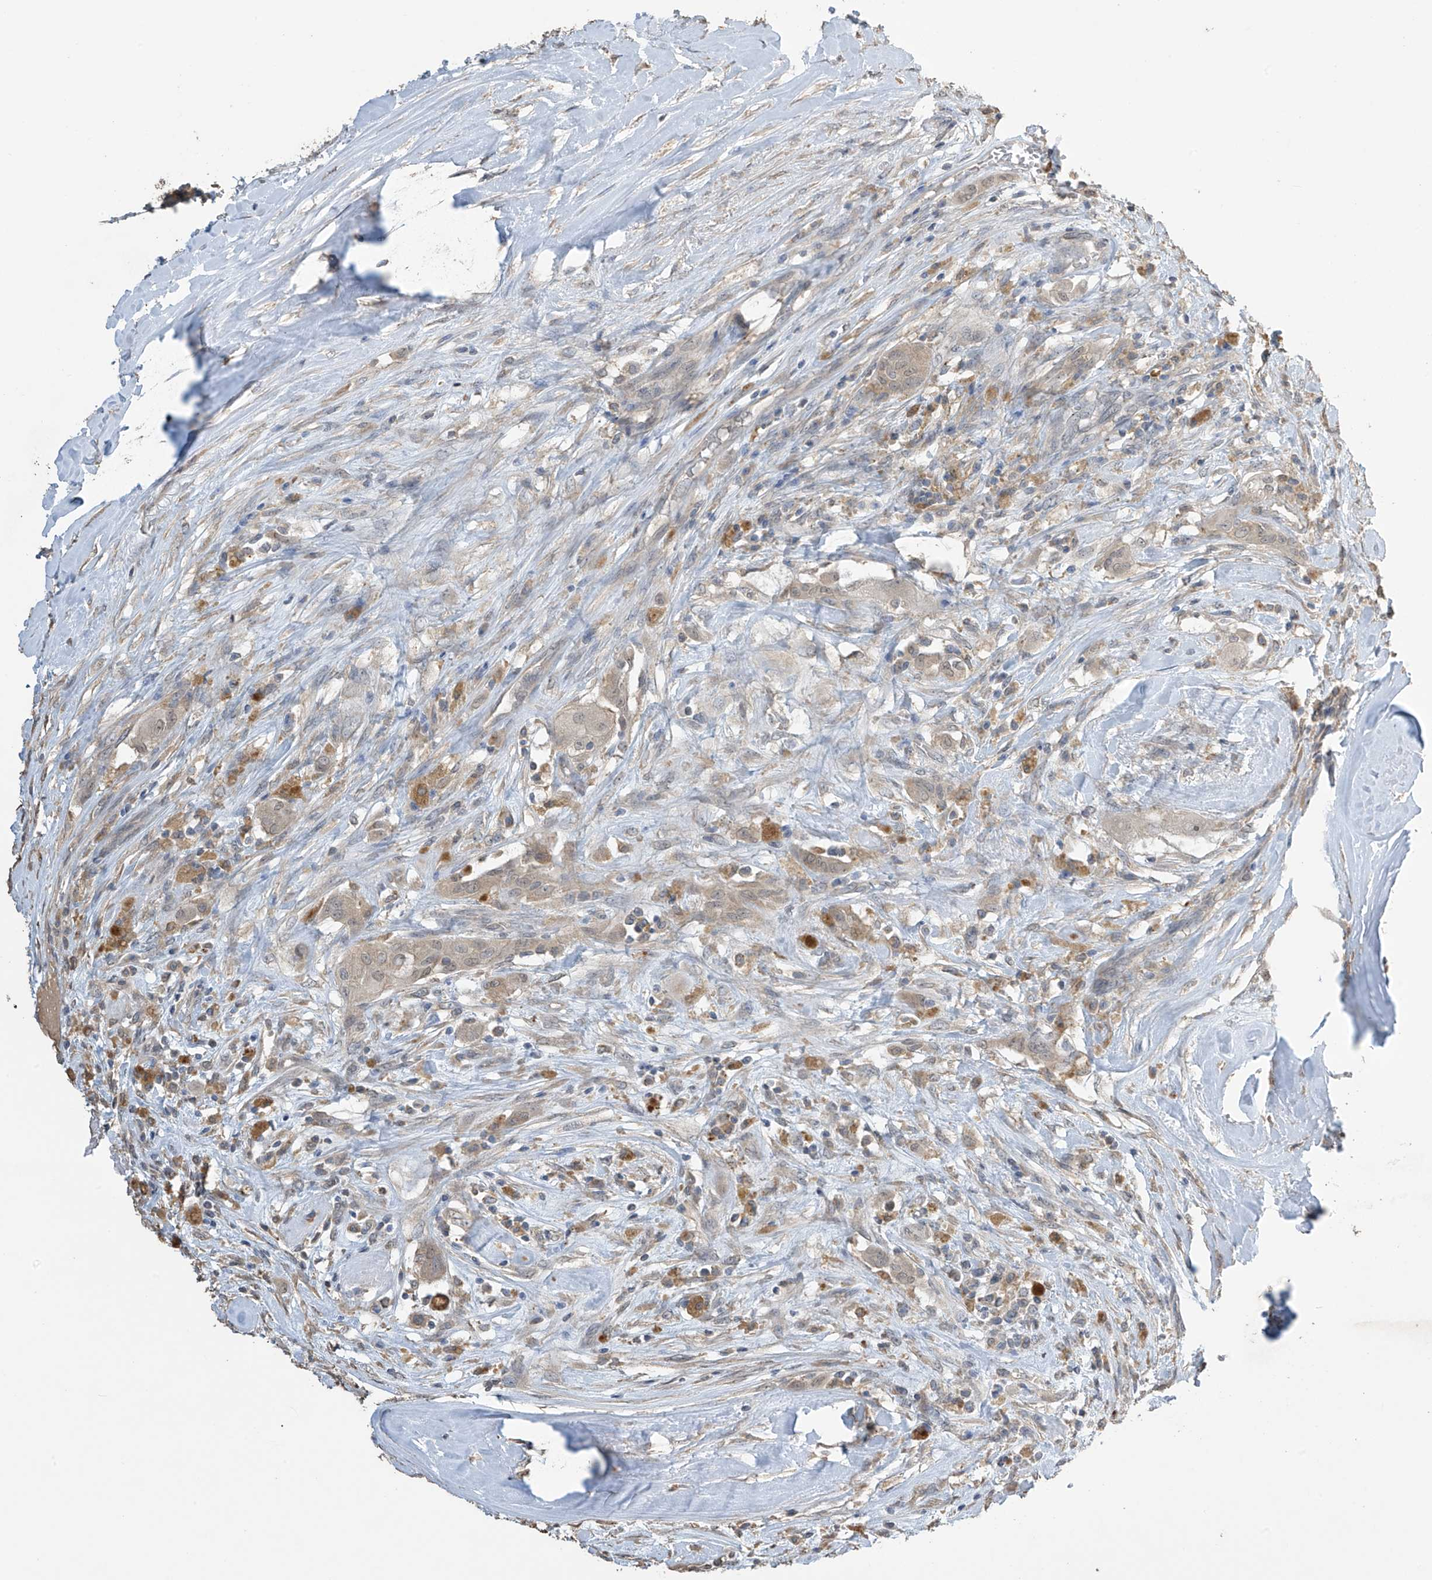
{"staining": {"intensity": "negative", "quantity": "none", "location": "none"}, "tissue": "thyroid cancer", "cell_type": "Tumor cells", "image_type": "cancer", "snomed": [{"axis": "morphology", "description": "Papillary adenocarcinoma, NOS"}, {"axis": "topography", "description": "Thyroid gland"}], "caption": "Tumor cells are negative for brown protein staining in thyroid cancer (papillary adenocarcinoma).", "gene": "SLFN14", "patient": {"sex": "female", "age": 59}}